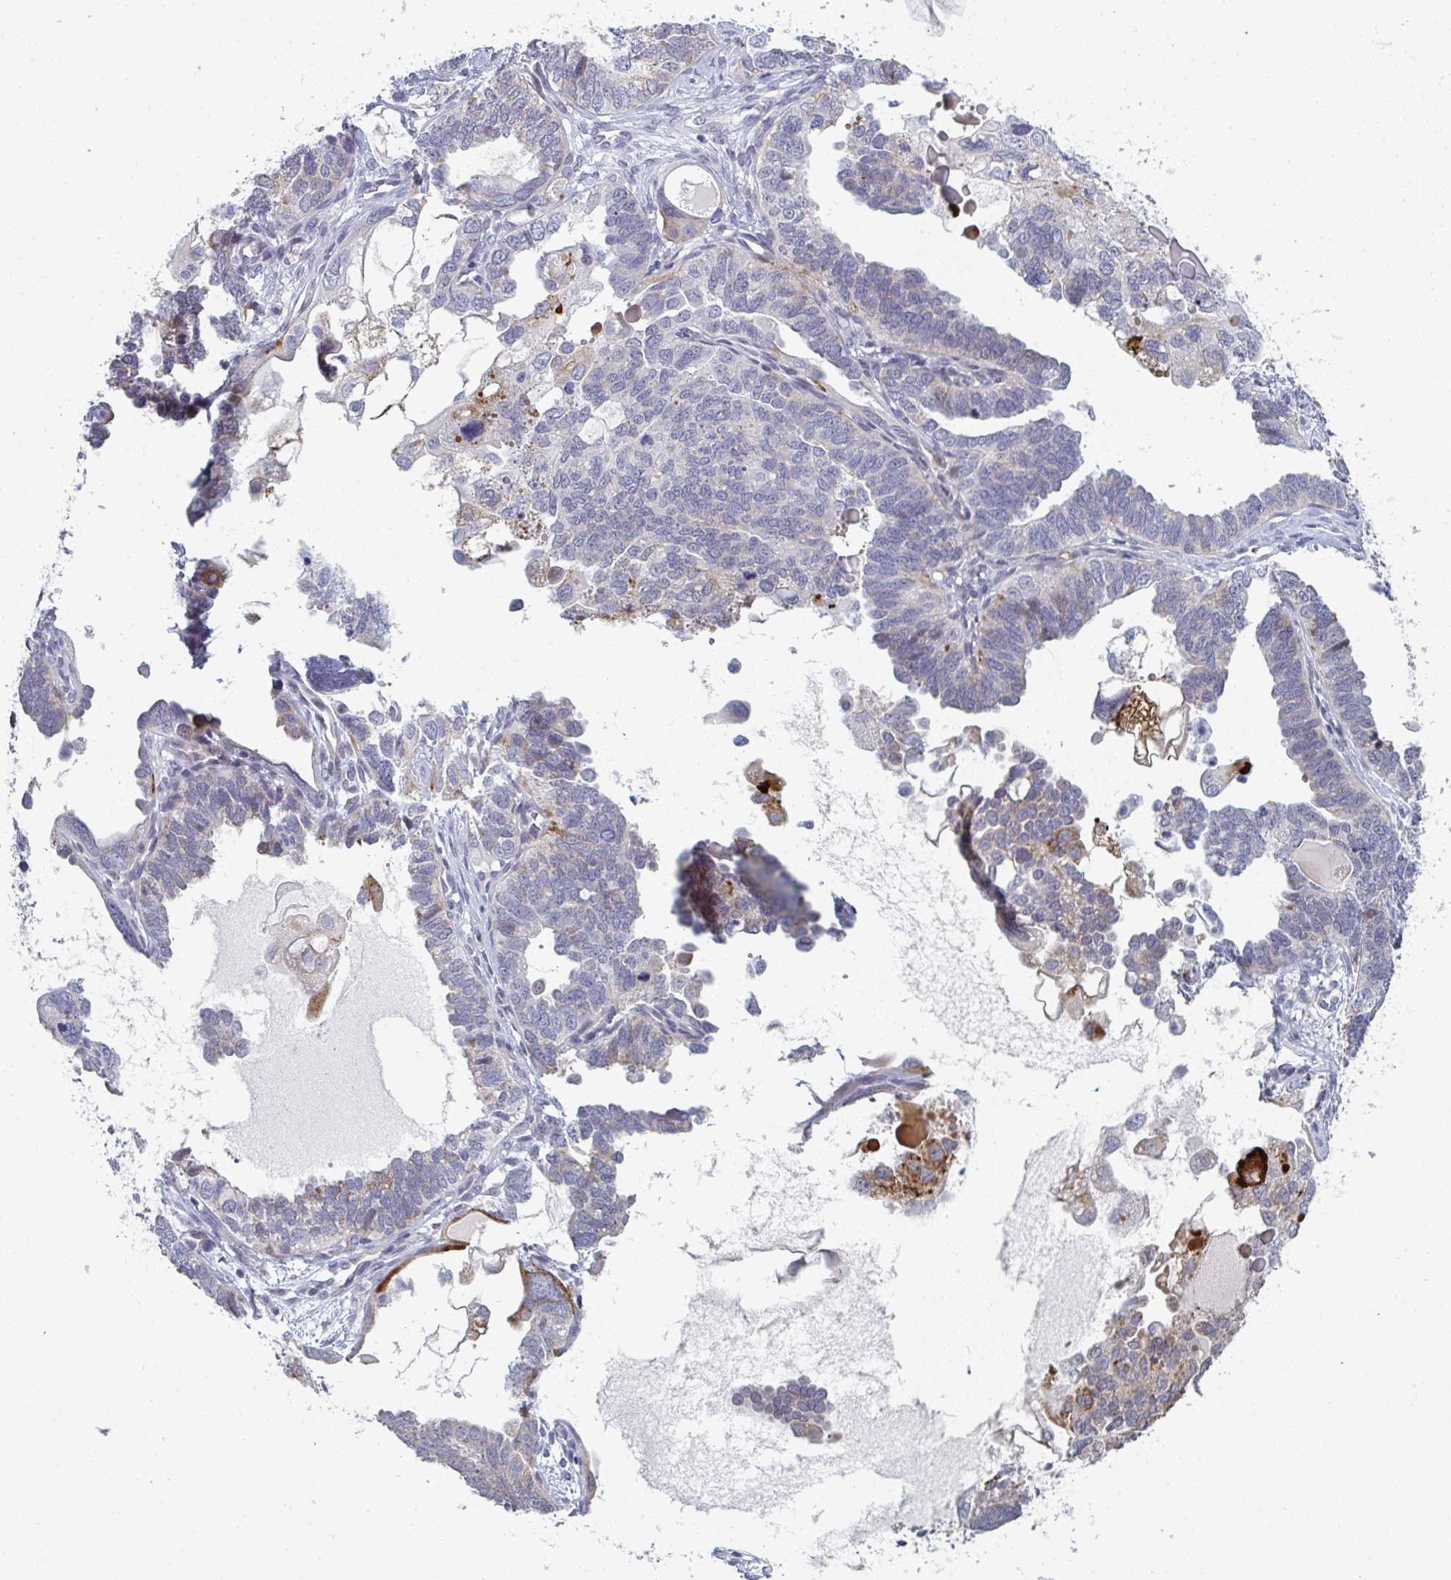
{"staining": {"intensity": "moderate", "quantity": "<25%", "location": "cytoplasmic/membranous"}, "tissue": "ovarian cancer", "cell_type": "Tumor cells", "image_type": "cancer", "snomed": [{"axis": "morphology", "description": "Cystadenocarcinoma, serous, NOS"}, {"axis": "topography", "description": "Ovary"}], "caption": "Human ovarian cancer stained with a protein marker demonstrates moderate staining in tumor cells.", "gene": "A1CF", "patient": {"sex": "female", "age": 51}}